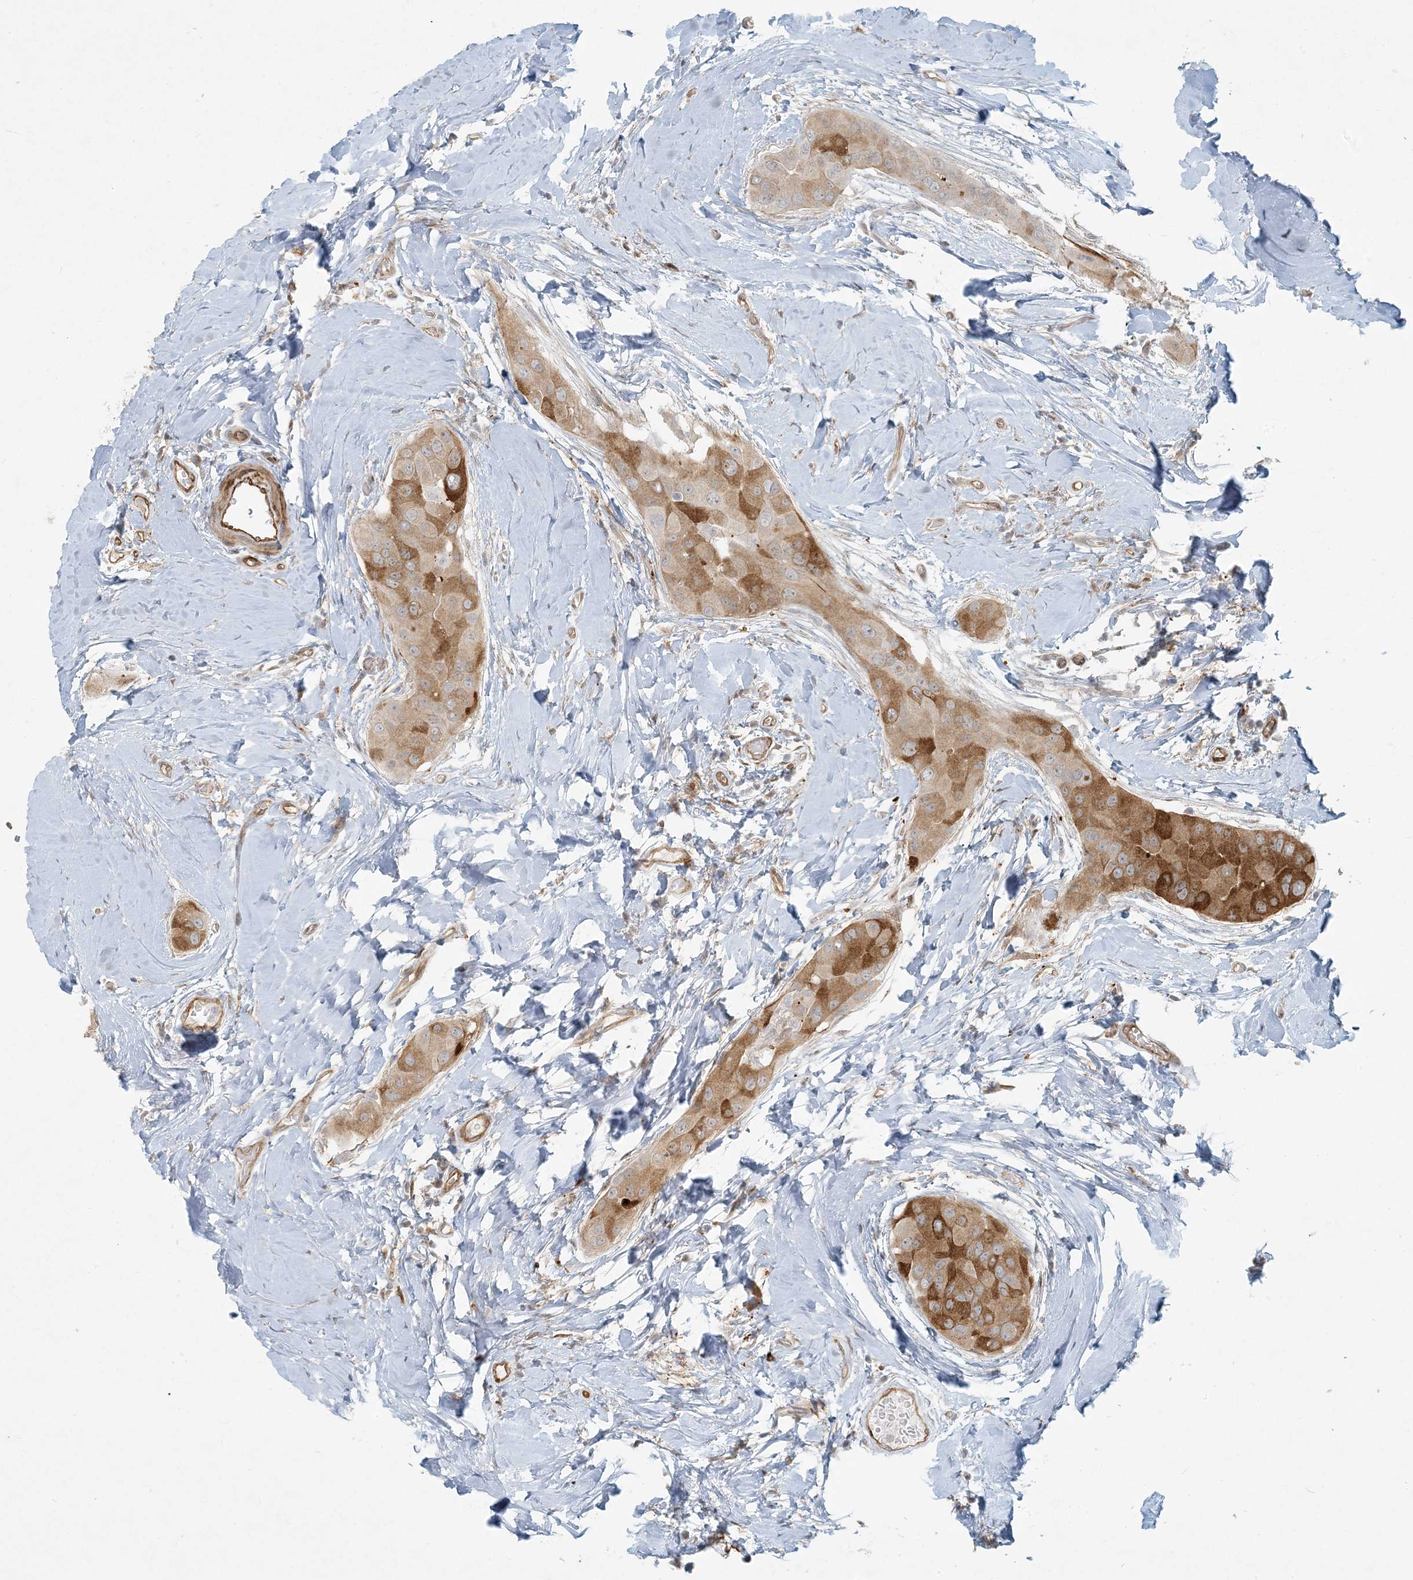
{"staining": {"intensity": "moderate", "quantity": "25%-75%", "location": "cytoplasmic/membranous"}, "tissue": "thyroid cancer", "cell_type": "Tumor cells", "image_type": "cancer", "snomed": [{"axis": "morphology", "description": "Papillary adenocarcinoma, NOS"}, {"axis": "topography", "description": "Thyroid gland"}], "caption": "Thyroid cancer (papillary adenocarcinoma) stained for a protein (brown) shows moderate cytoplasmic/membranous positive positivity in approximately 25%-75% of tumor cells.", "gene": "BCORL1", "patient": {"sex": "male", "age": 33}}